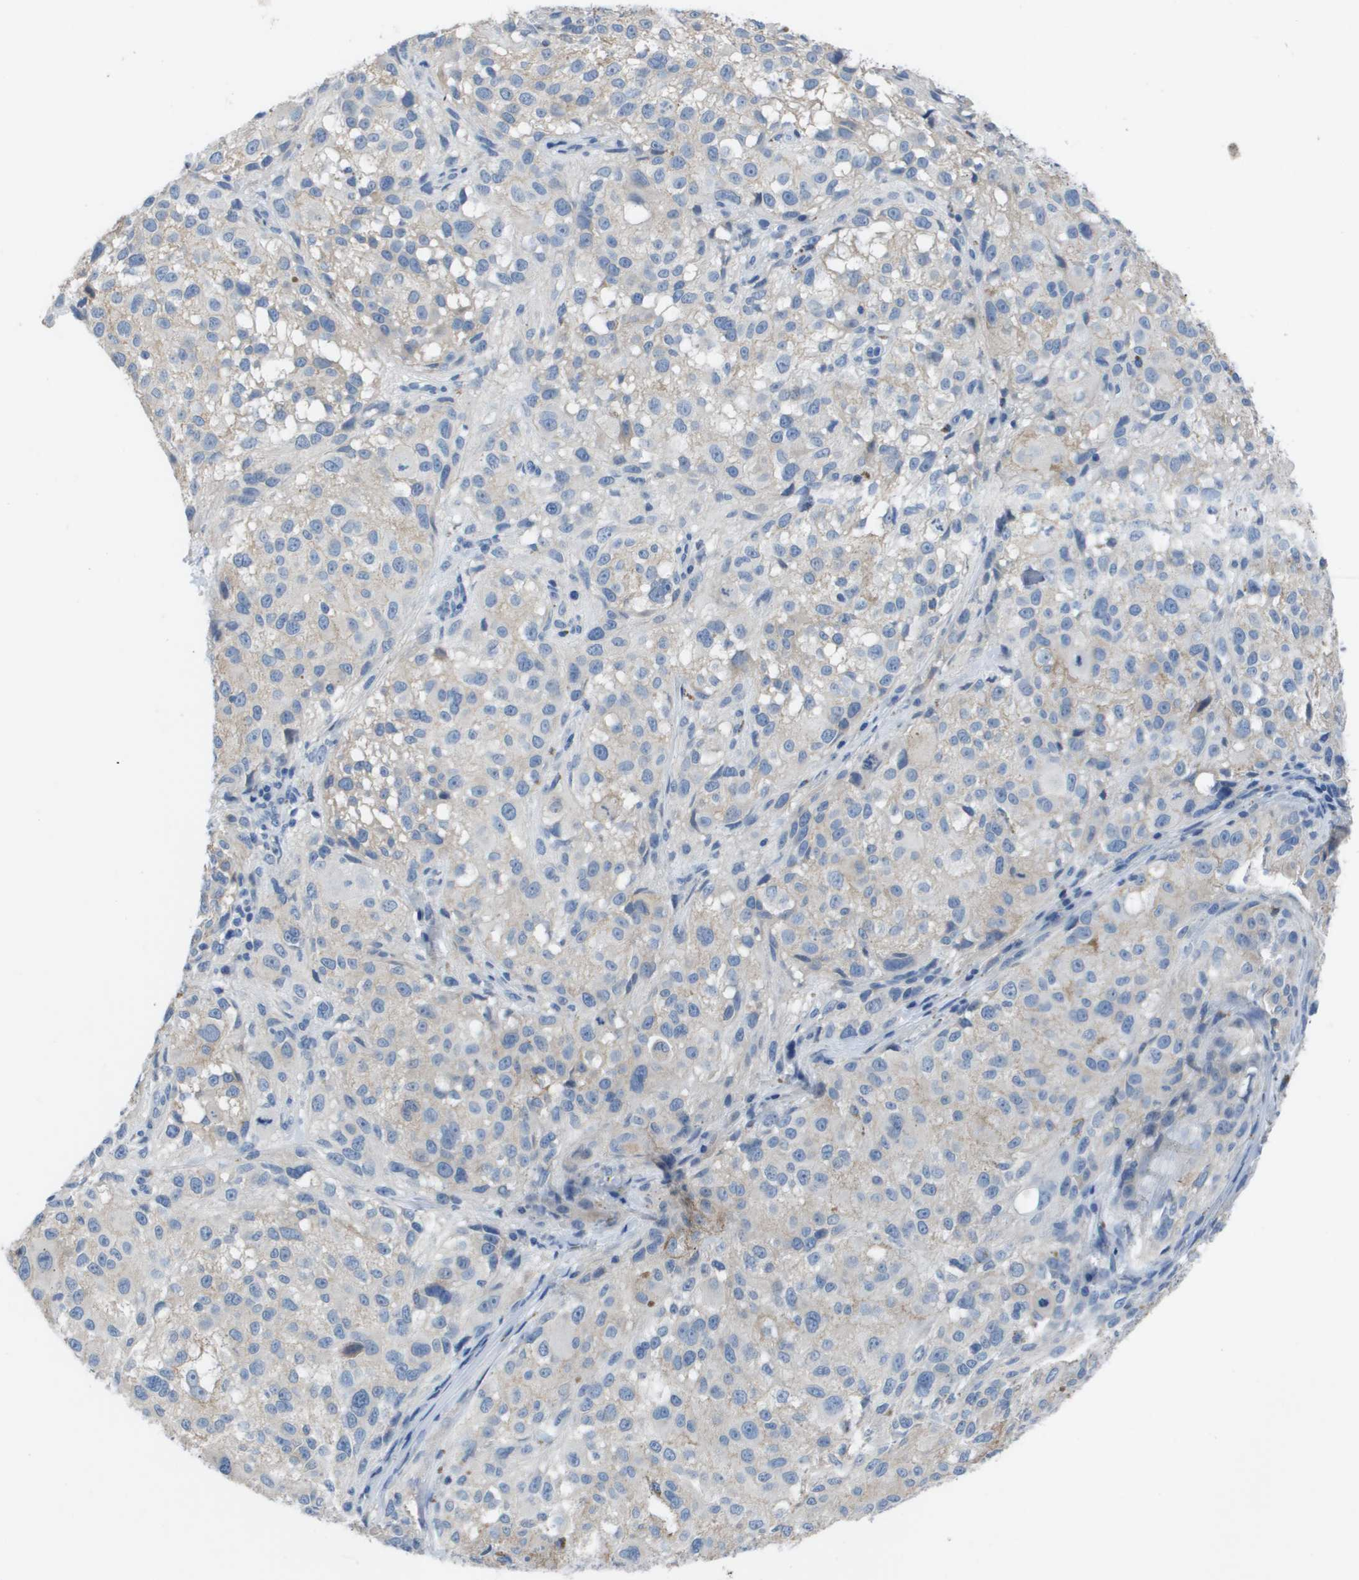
{"staining": {"intensity": "negative", "quantity": "none", "location": "none"}, "tissue": "melanoma", "cell_type": "Tumor cells", "image_type": "cancer", "snomed": [{"axis": "morphology", "description": "Necrosis, NOS"}, {"axis": "morphology", "description": "Malignant melanoma, NOS"}, {"axis": "topography", "description": "Skin"}], "caption": "High magnification brightfield microscopy of melanoma stained with DAB (brown) and counterstained with hematoxylin (blue): tumor cells show no significant staining.", "gene": "NCS1", "patient": {"sex": "female", "age": 87}}